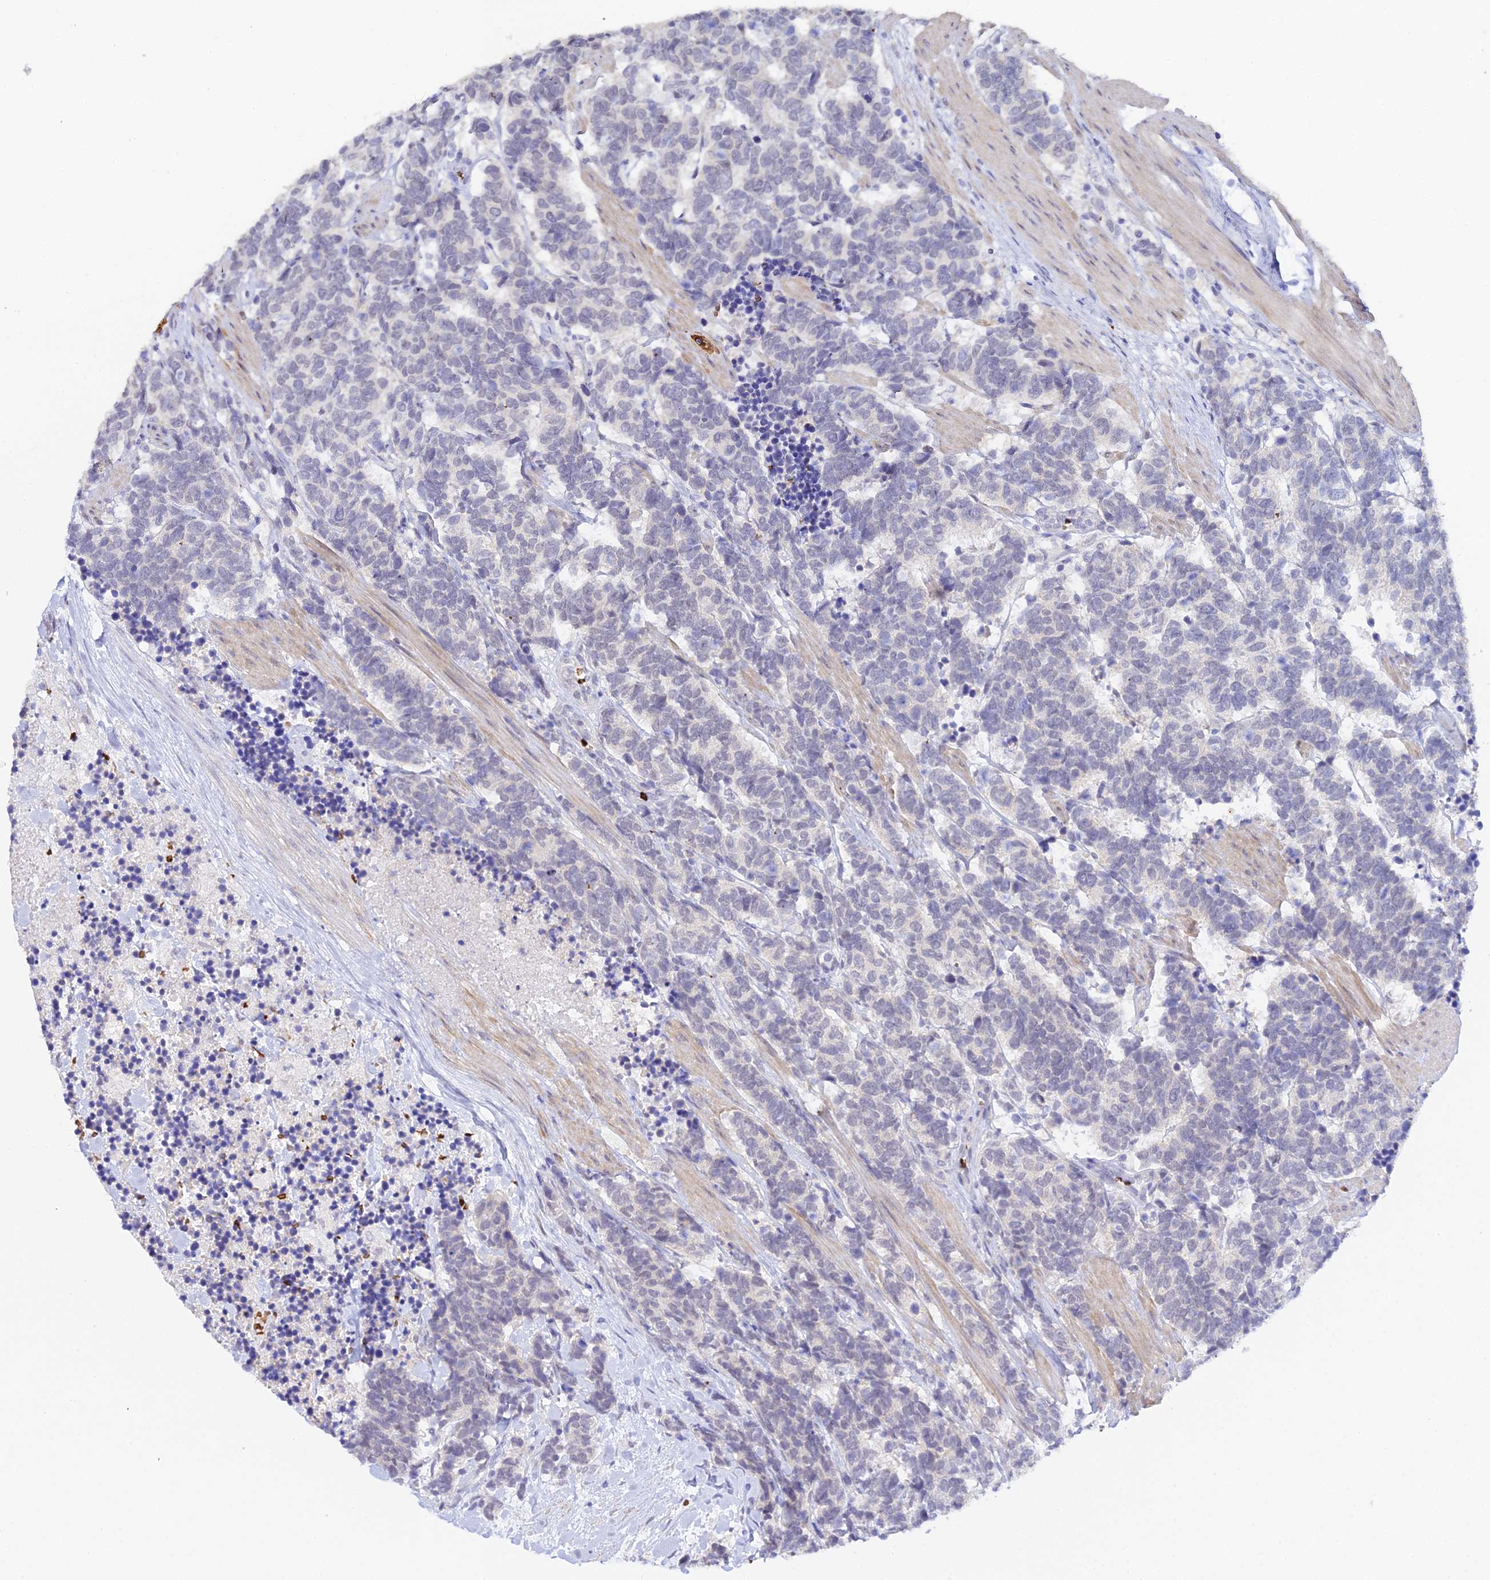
{"staining": {"intensity": "negative", "quantity": "none", "location": "none"}, "tissue": "carcinoid", "cell_type": "Tumor cells", "image_type": "cancer", "snomed": [{"axis": "morphology", "description": "Carcinoma, NOS"}, {"axis": "morphology", "description": "Carcinoid, malignant, NOS"}, {"axis": "topography", "description": "Prostate"}], "caption": "IHC of malignant carcinoid demonstrates no staining in tumor cells.", "gene": "CFAP45", "patient": {"sex": "male", "age": 57}}